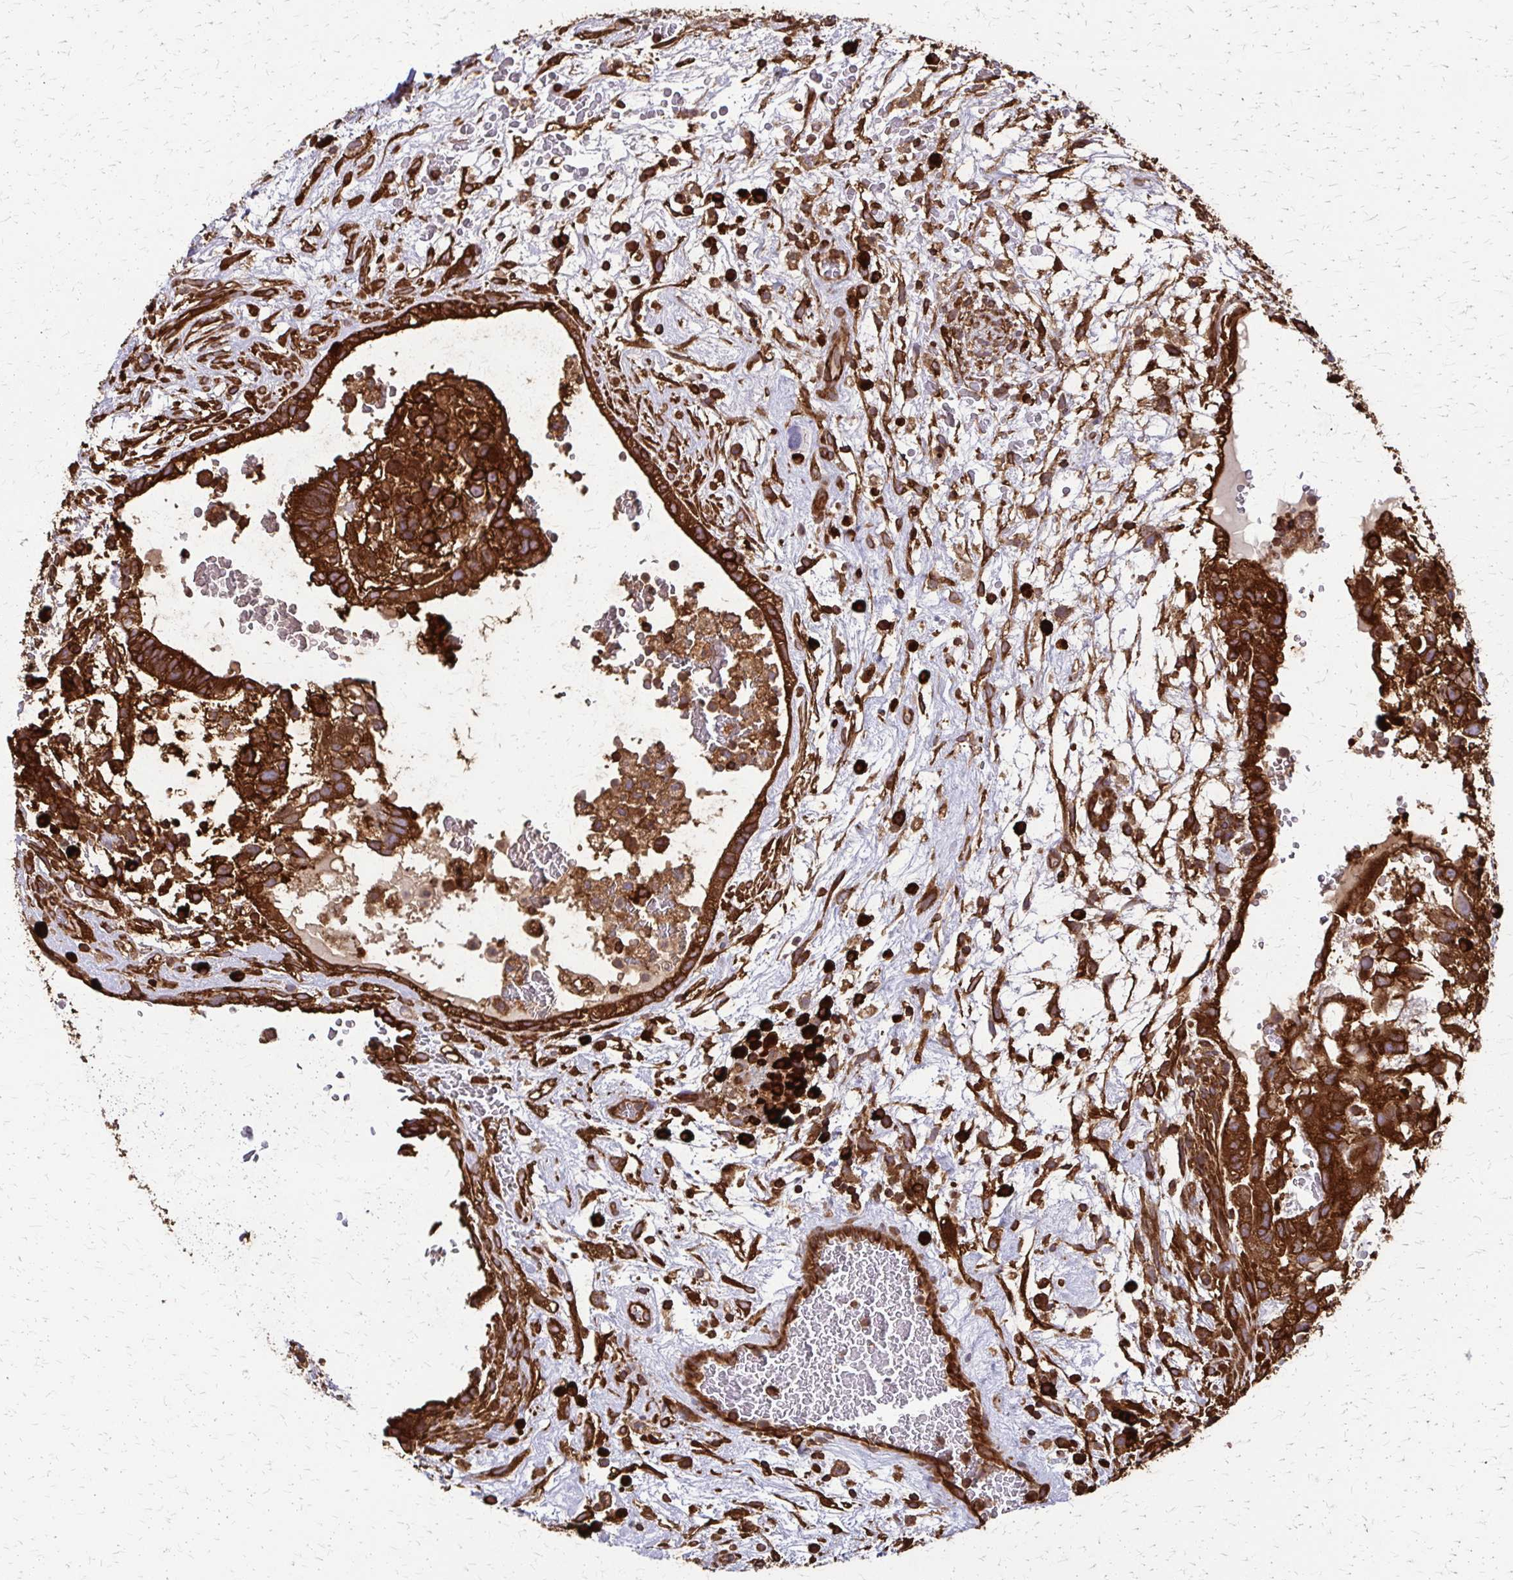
{"staining": {"intensity": "strong", "quantity": ">75%", "location": "cytoplasmic/membranous"}, "tissue": "testis cancer", "cell_type": "Tumor cells", "image_type": "cancer", "snomed": [{"axis": "morphology", "description": "Normal tissue, NOS"}, {"axis": "morphology", "description": "Carcinoma, Embryonal, NOS"}, {"axis": "topography", "description": "Testis"}], "caption": "Tumor cells exhibit high levels of strong cytoplasmic/membranous positivity in about >75% of cells in testis cancer (embryonal carcinoma).", "gene": "EEF2", "patient": {"sex": "male", "age": 32}}